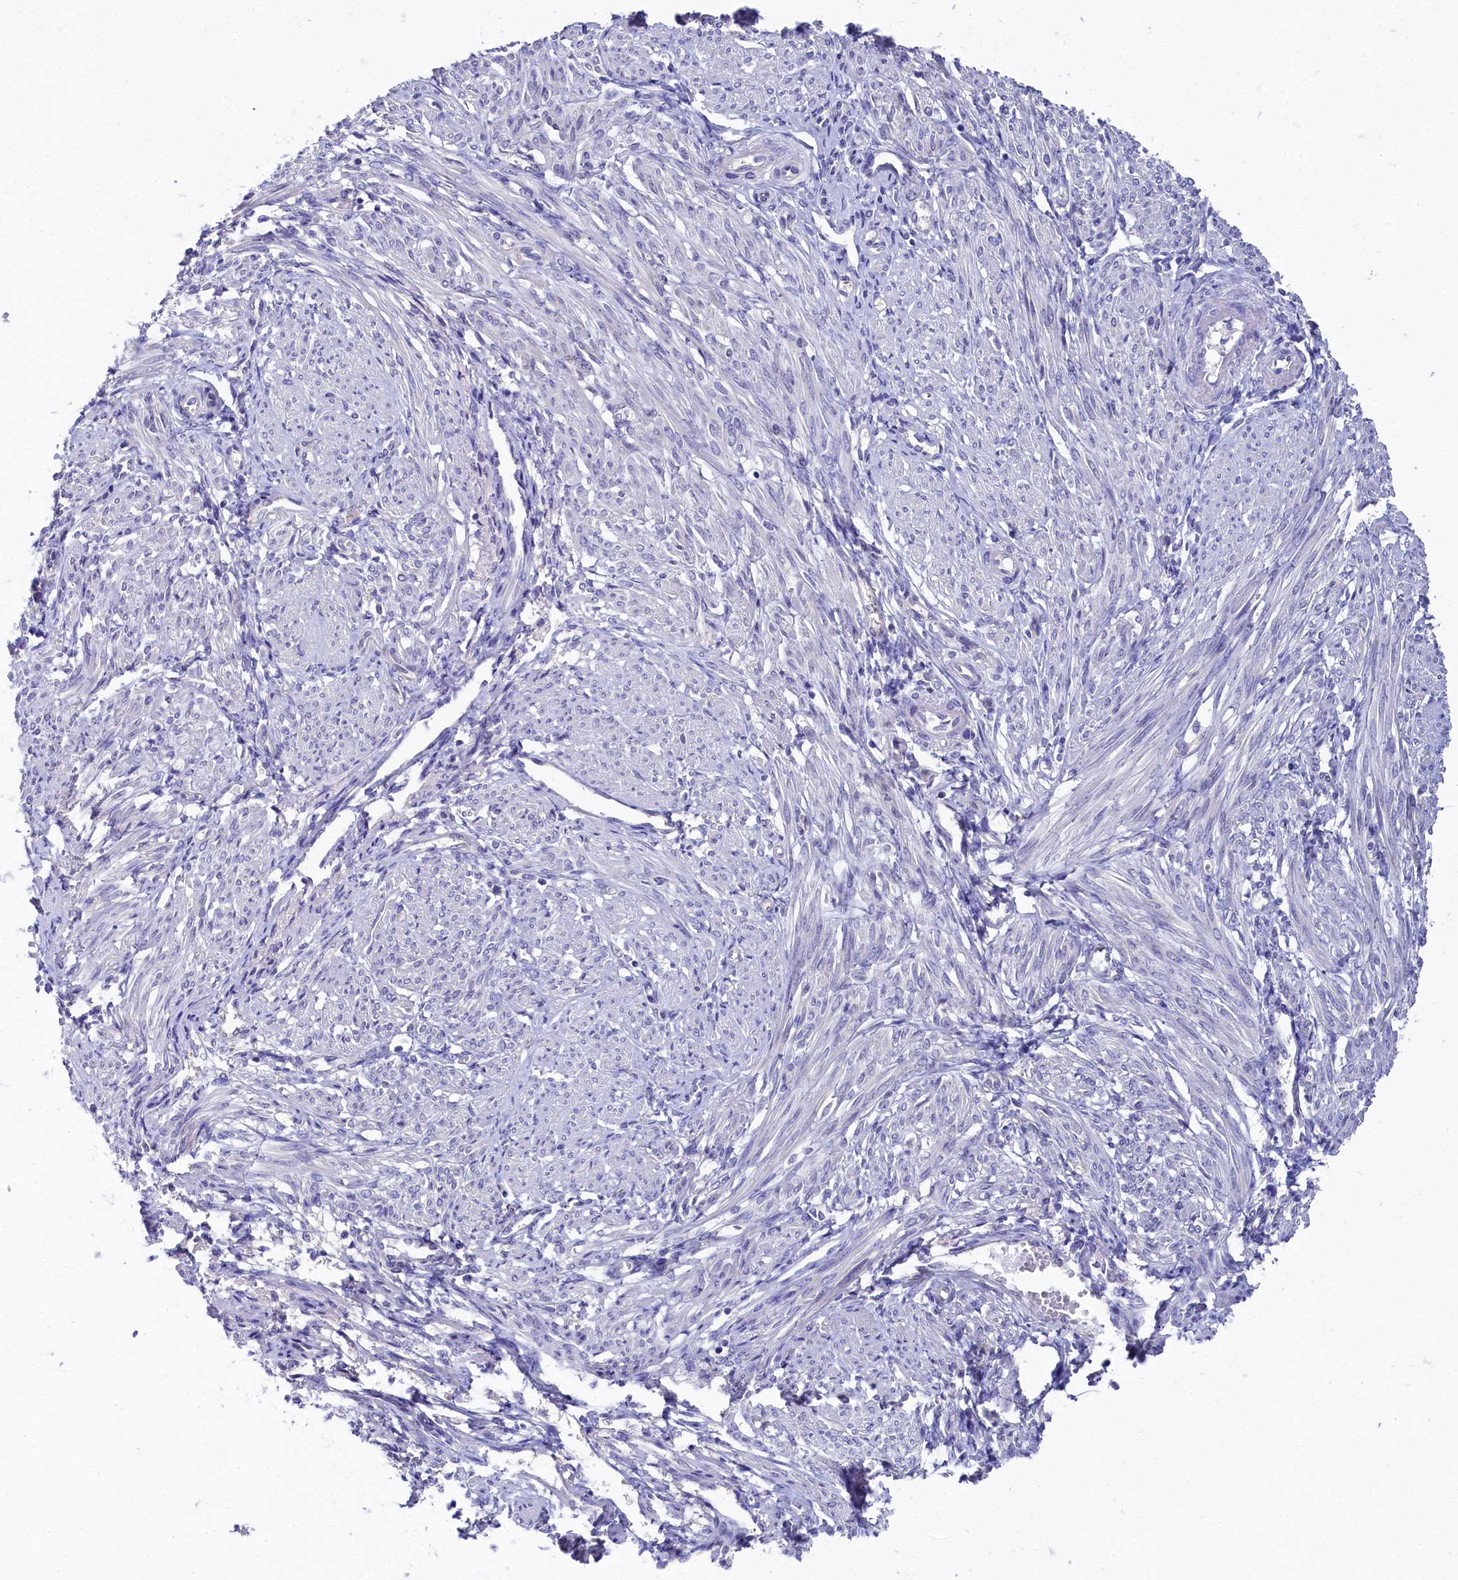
{"staining": {"intensity": "negative", "quantity": "none", "location": "none"}, "tissue": "smooth muscle", "cell_type": "Smooth muscle cells", "image_type": "normal", "snomed": [{"axis": "morphology", "description": "Normal tissue, NOS"}, {"axis": "topography", "description": "Smooth muscle"}], "caption": "A high-resolution micrograph shows IHC staining of benign smooth muscle, which shows no significant staining in smooth muscle cells. (DAB IHC with hematoxylin counter stain).", "gene": "C11orf54", "patient": {"sex": "female", "age": 39}}